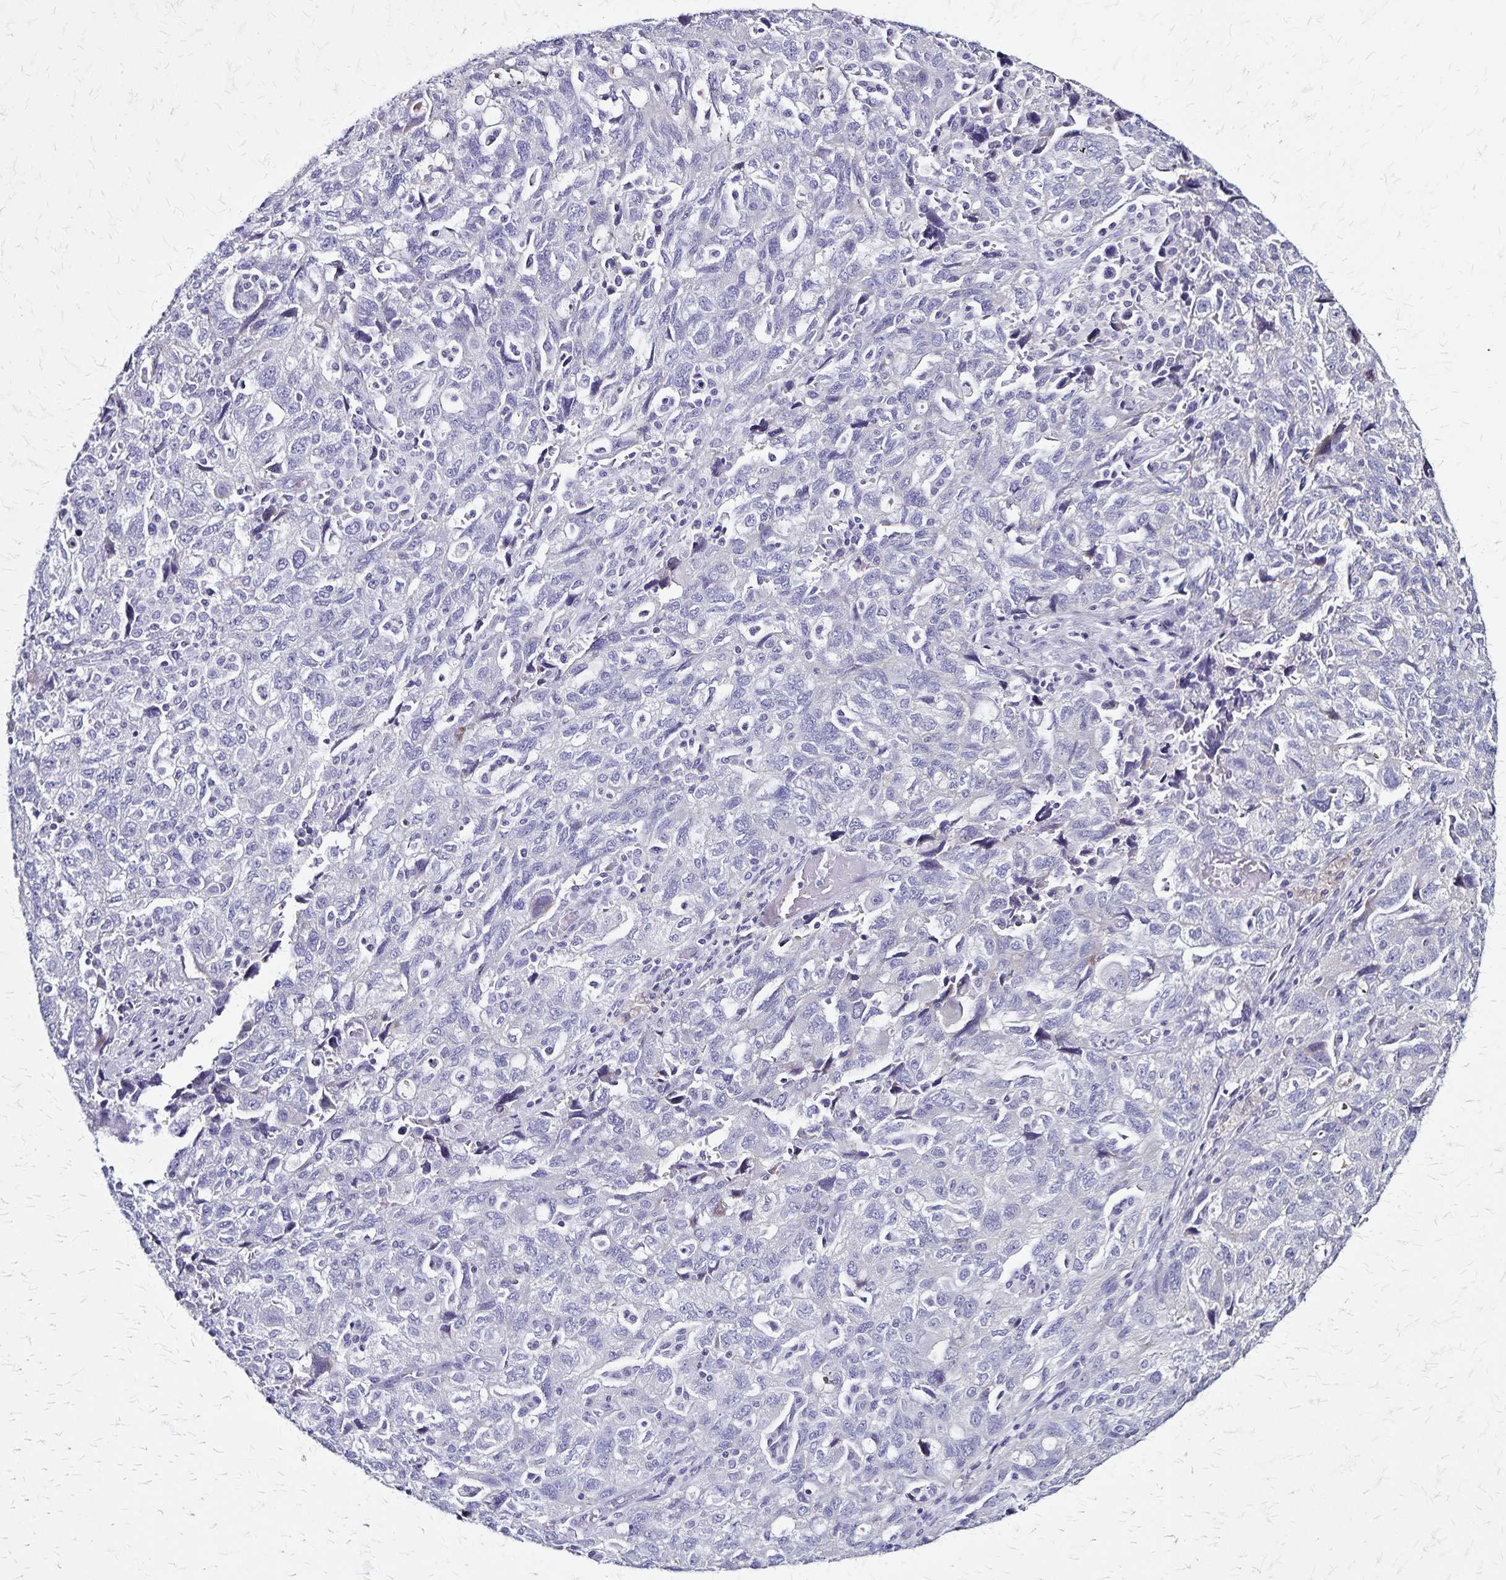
{"staining": {"intensity": "negative", "quantity": "none", "location": "none"}, "tissue": "ovarian cancer", "cell_type": "Tumor cells", "image_type": "cancer", "snomed": [{"axis": "morphology", "description": "Carcinoma, NOS"}, {"axis": "morphology", "description": "Cystadenocarcinoma, serous, NOS"}, {"axis": "topography", "description": "Ovary"}], "caption": "Tumor cells show no significant staining in ovarian cancer (serous cystadenocarcinoma).", "gene": "PLXNA4", "patient": {"sex": "female", "age": 69}}